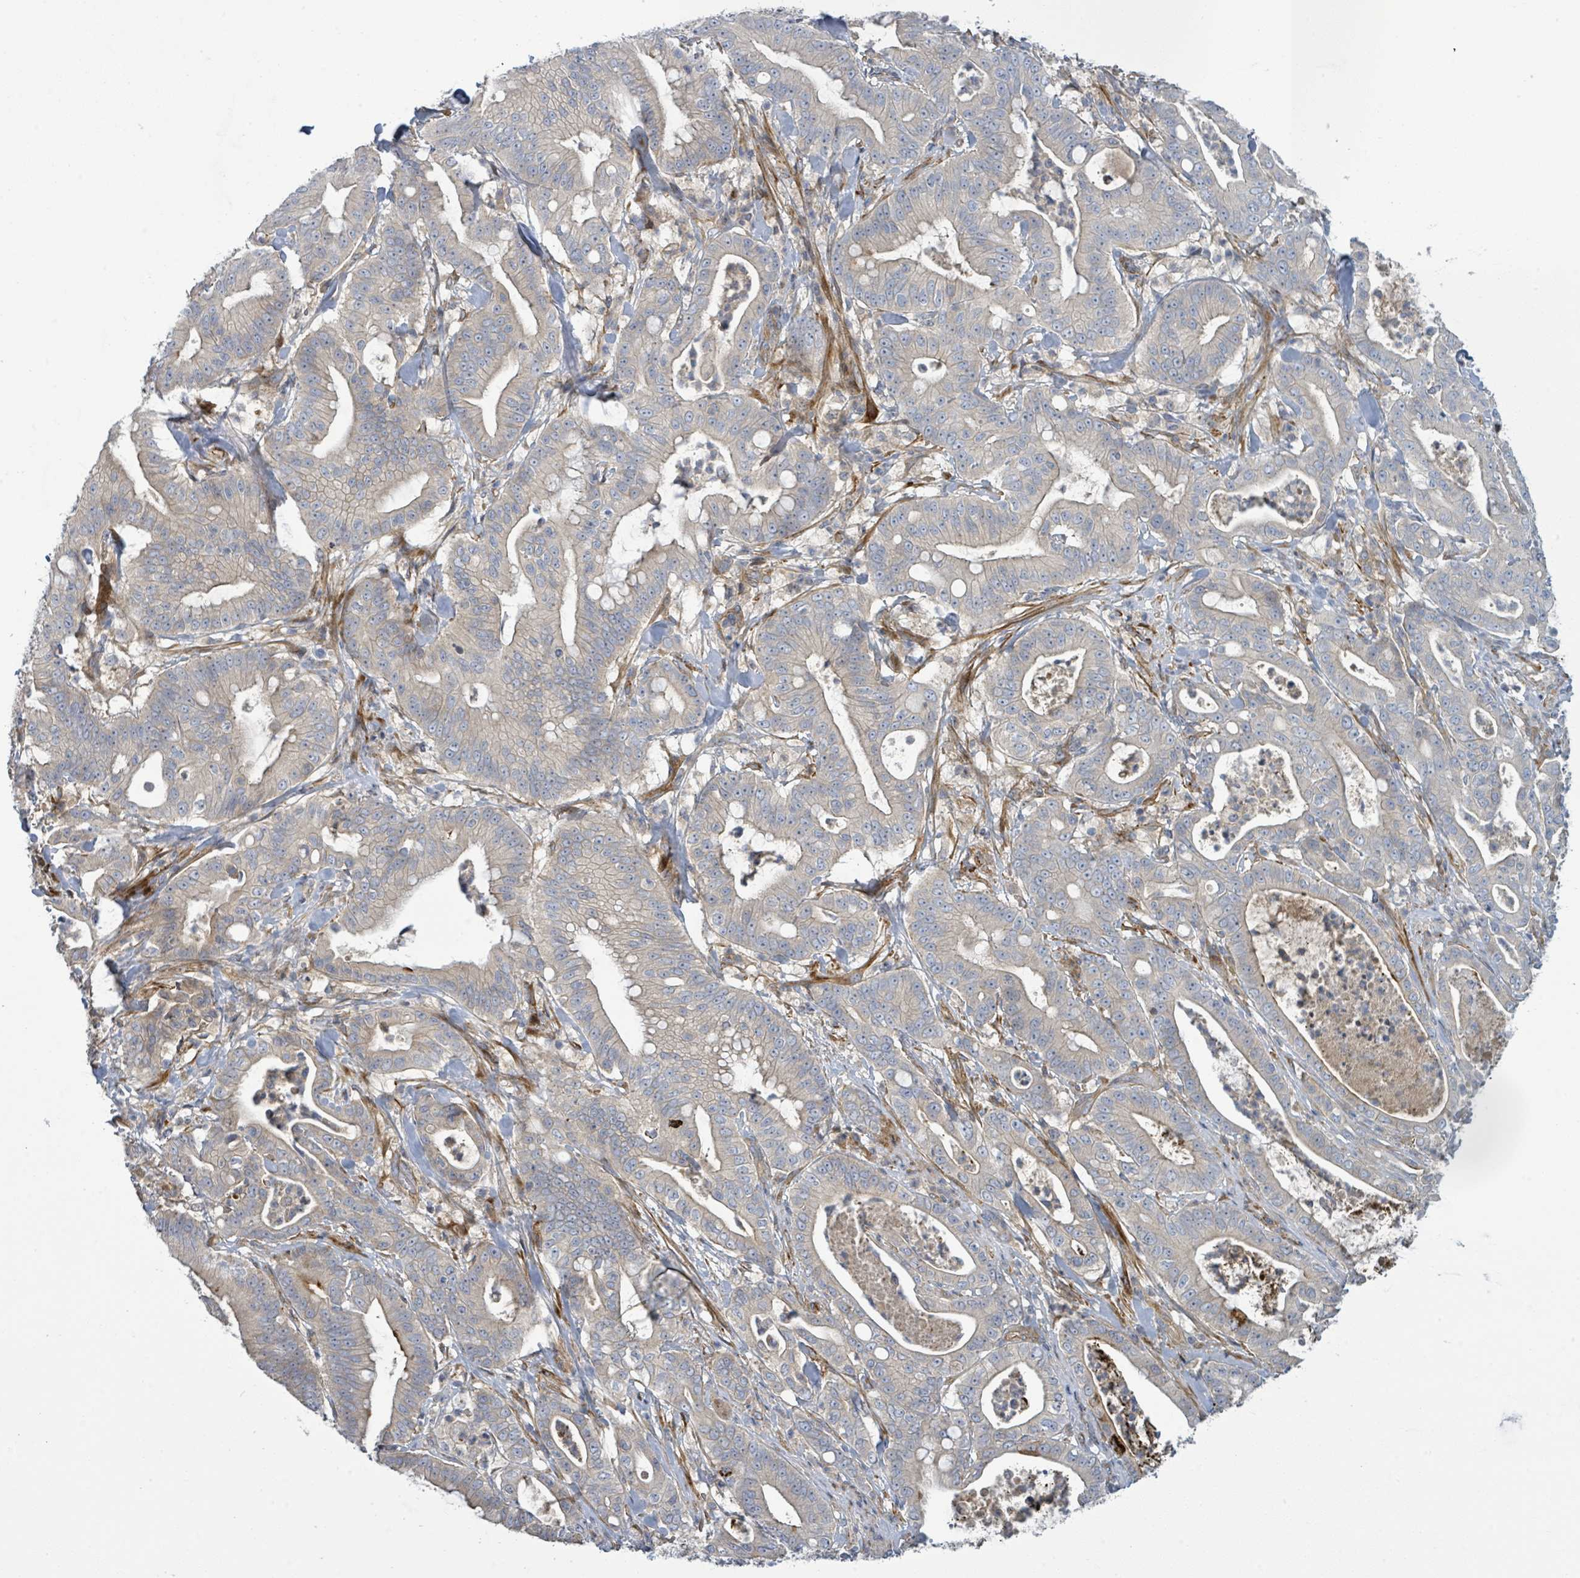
{"staining": {"intensity": "weak", "quantity": "<25%", "location": "cytoplasmic/membranous"}, "tissue": "pancreatic cancer", "cell_type": "Tumor cells", "image_type": "cancer", "snomed": [{"axis": "morphology", "description": "Adenocarcinoma, NOS"}, {"axis": "topography", "description": "Pancreas"}], "caption": "Pancreatic cancer (adenocarcinoma) was stained to show a protein in brown. There is no significant positivity in tumor cells.", "gene": "CFAP210", "patient": {"sex": "male", "age": 71}}